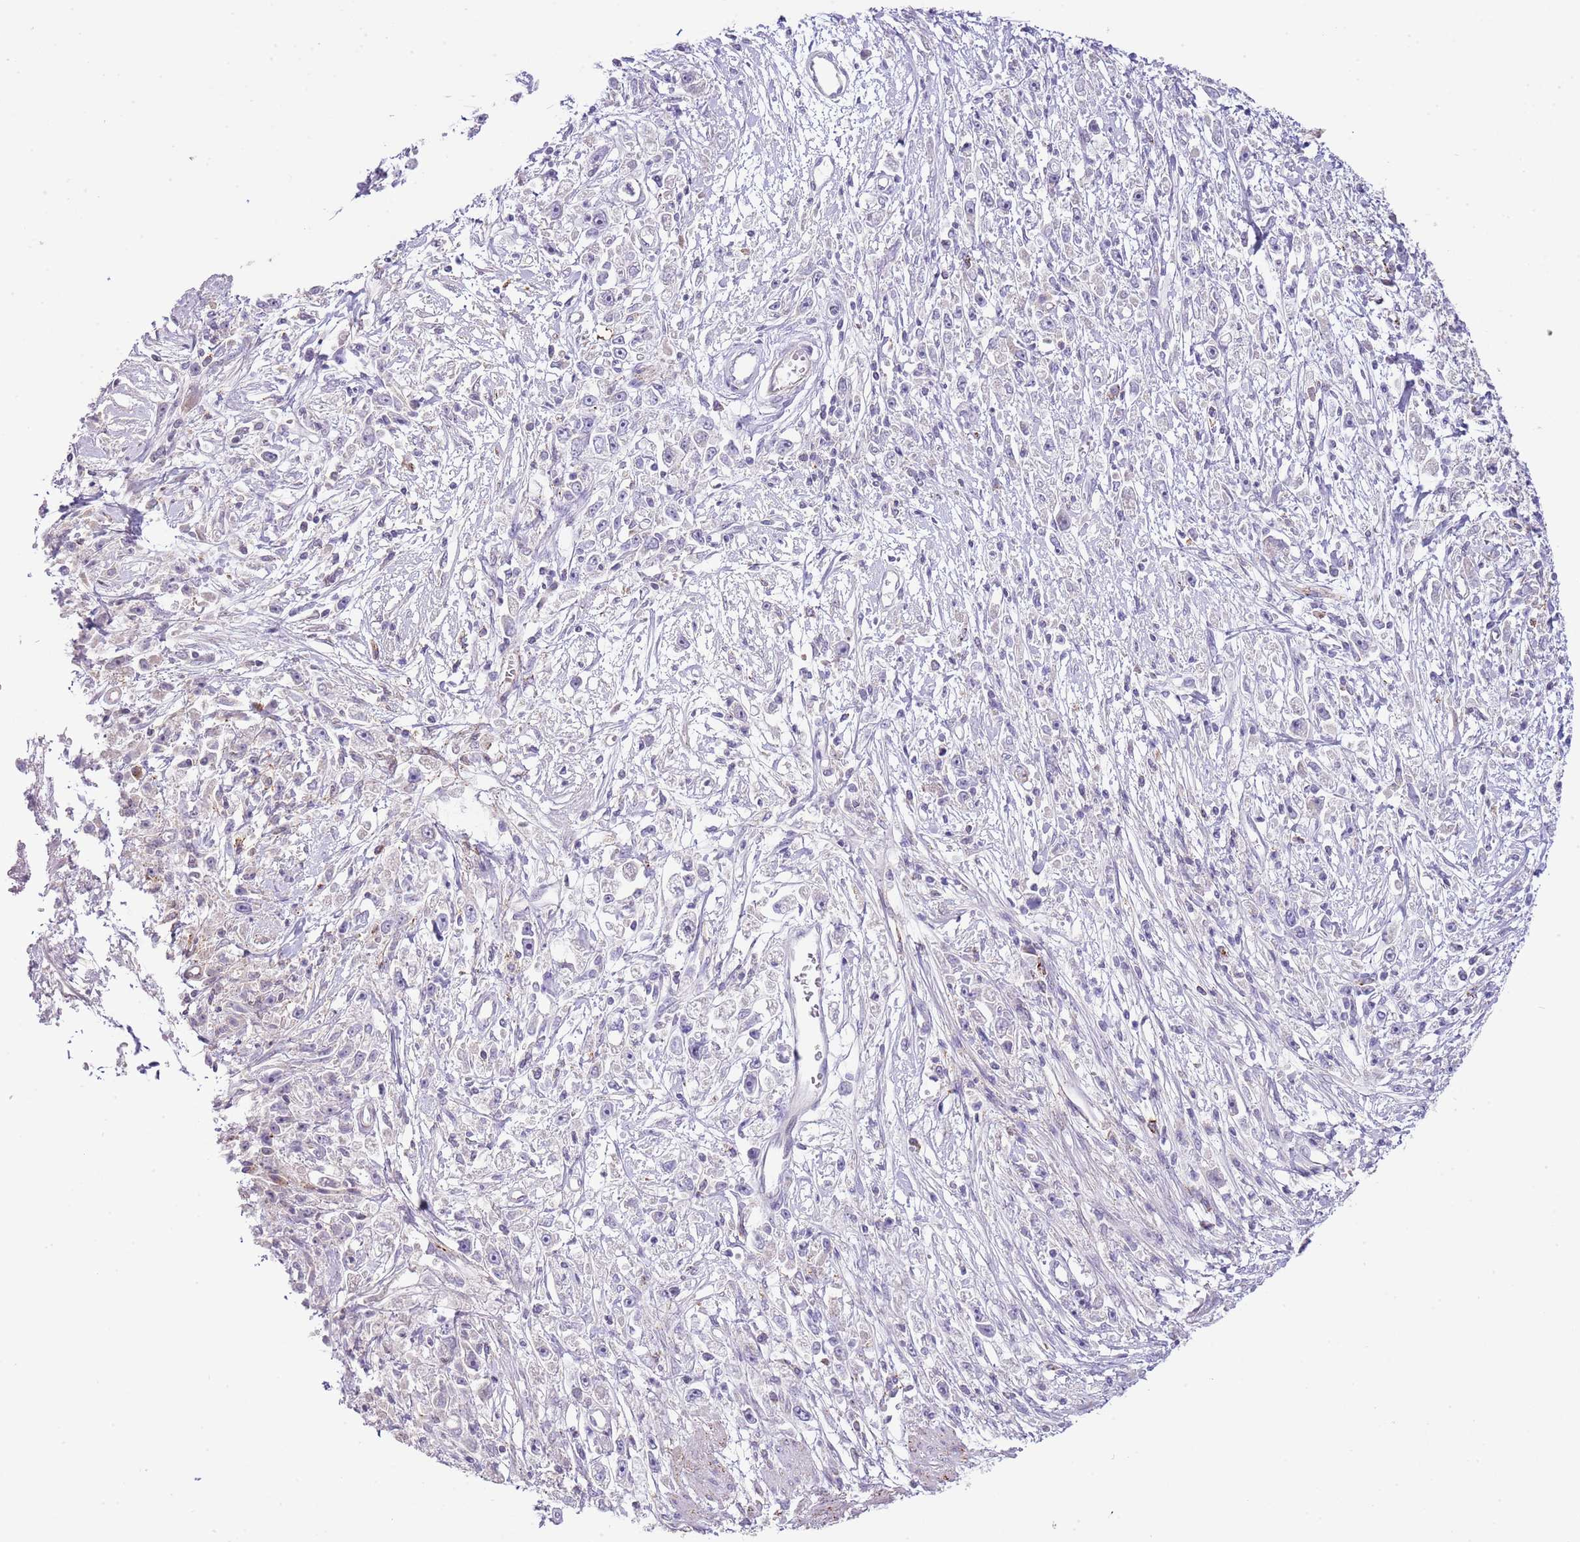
{"staining": {"intensity": "negative", "quantity": "none", "location": "none"}, "tissue": "stomach cancer", "cell_type": "Tumor cells", "image_type": "cancer", "snomed": [{"axis": "morphology", "description": "Adenocarcinoma, NOS"}, {"axis": "topography", "description": "Stomach"}], "caption": "There is no significant staining in tumor cells of adenocarcinoma (stomach).", "gene": "ABHD17A", "patient": {"sex": "female", "age": 59}}